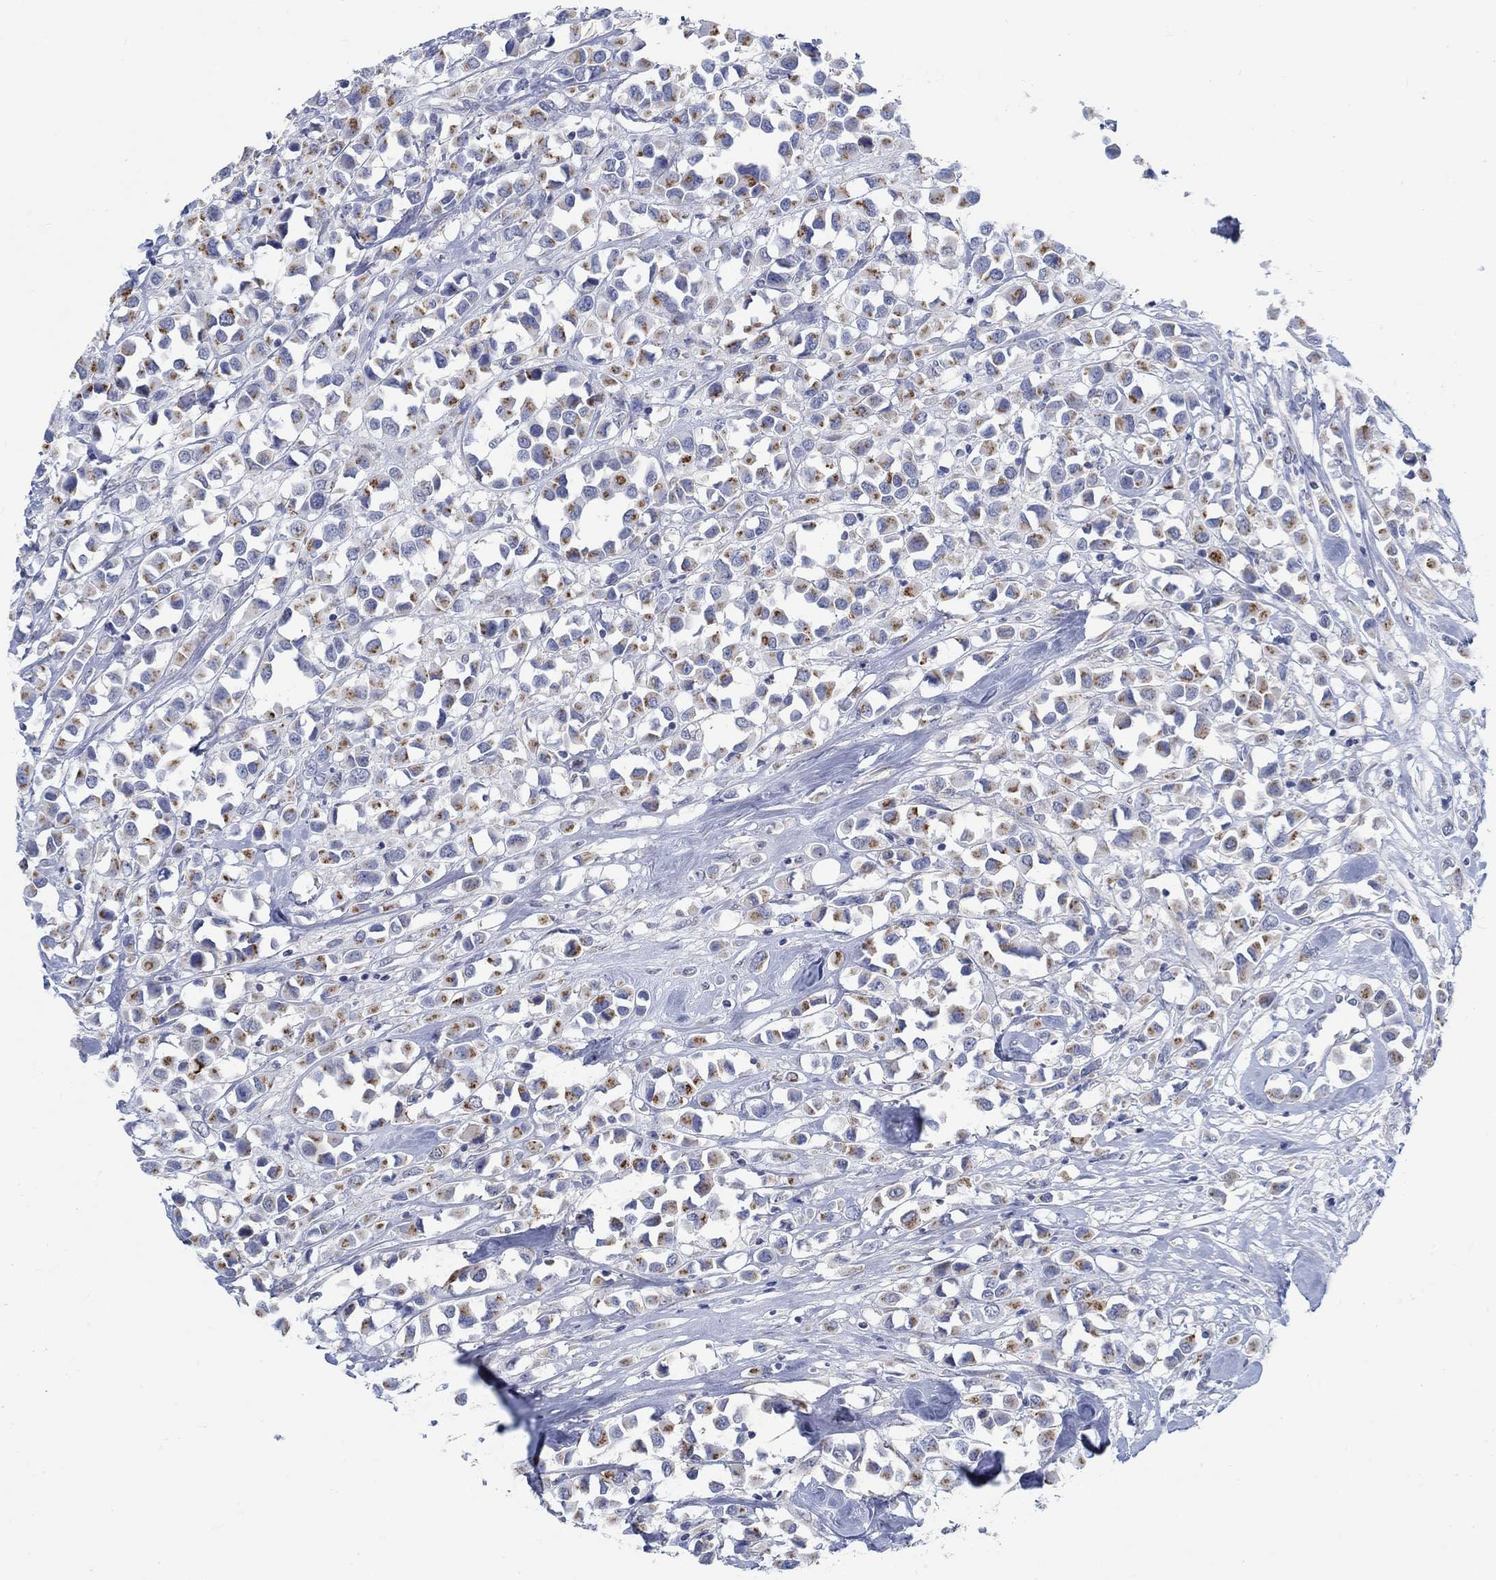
{"staining": {"intensity": "strong", "quantity": "25%-75%", "location": "cytoplasmic/membranous"}, "tissue": "breast cancer", "cell_type": "Tumor cells", "image_type": "cancer", "snomed": [{"axis": "morphology", "description": "Duct carcinoma"}, {"axis": "topography", "description": "Breast"}], "caption": "About 25%-75% of tumor cells in breast cancer (infiltrating ductal carcinoma) exhibit strong cytoplasmic/membranous protein positivity as visualized by brown immunohistochemical staining.", "gene": "TEKT4", "patient": {"sex": "female", "age": 61}}